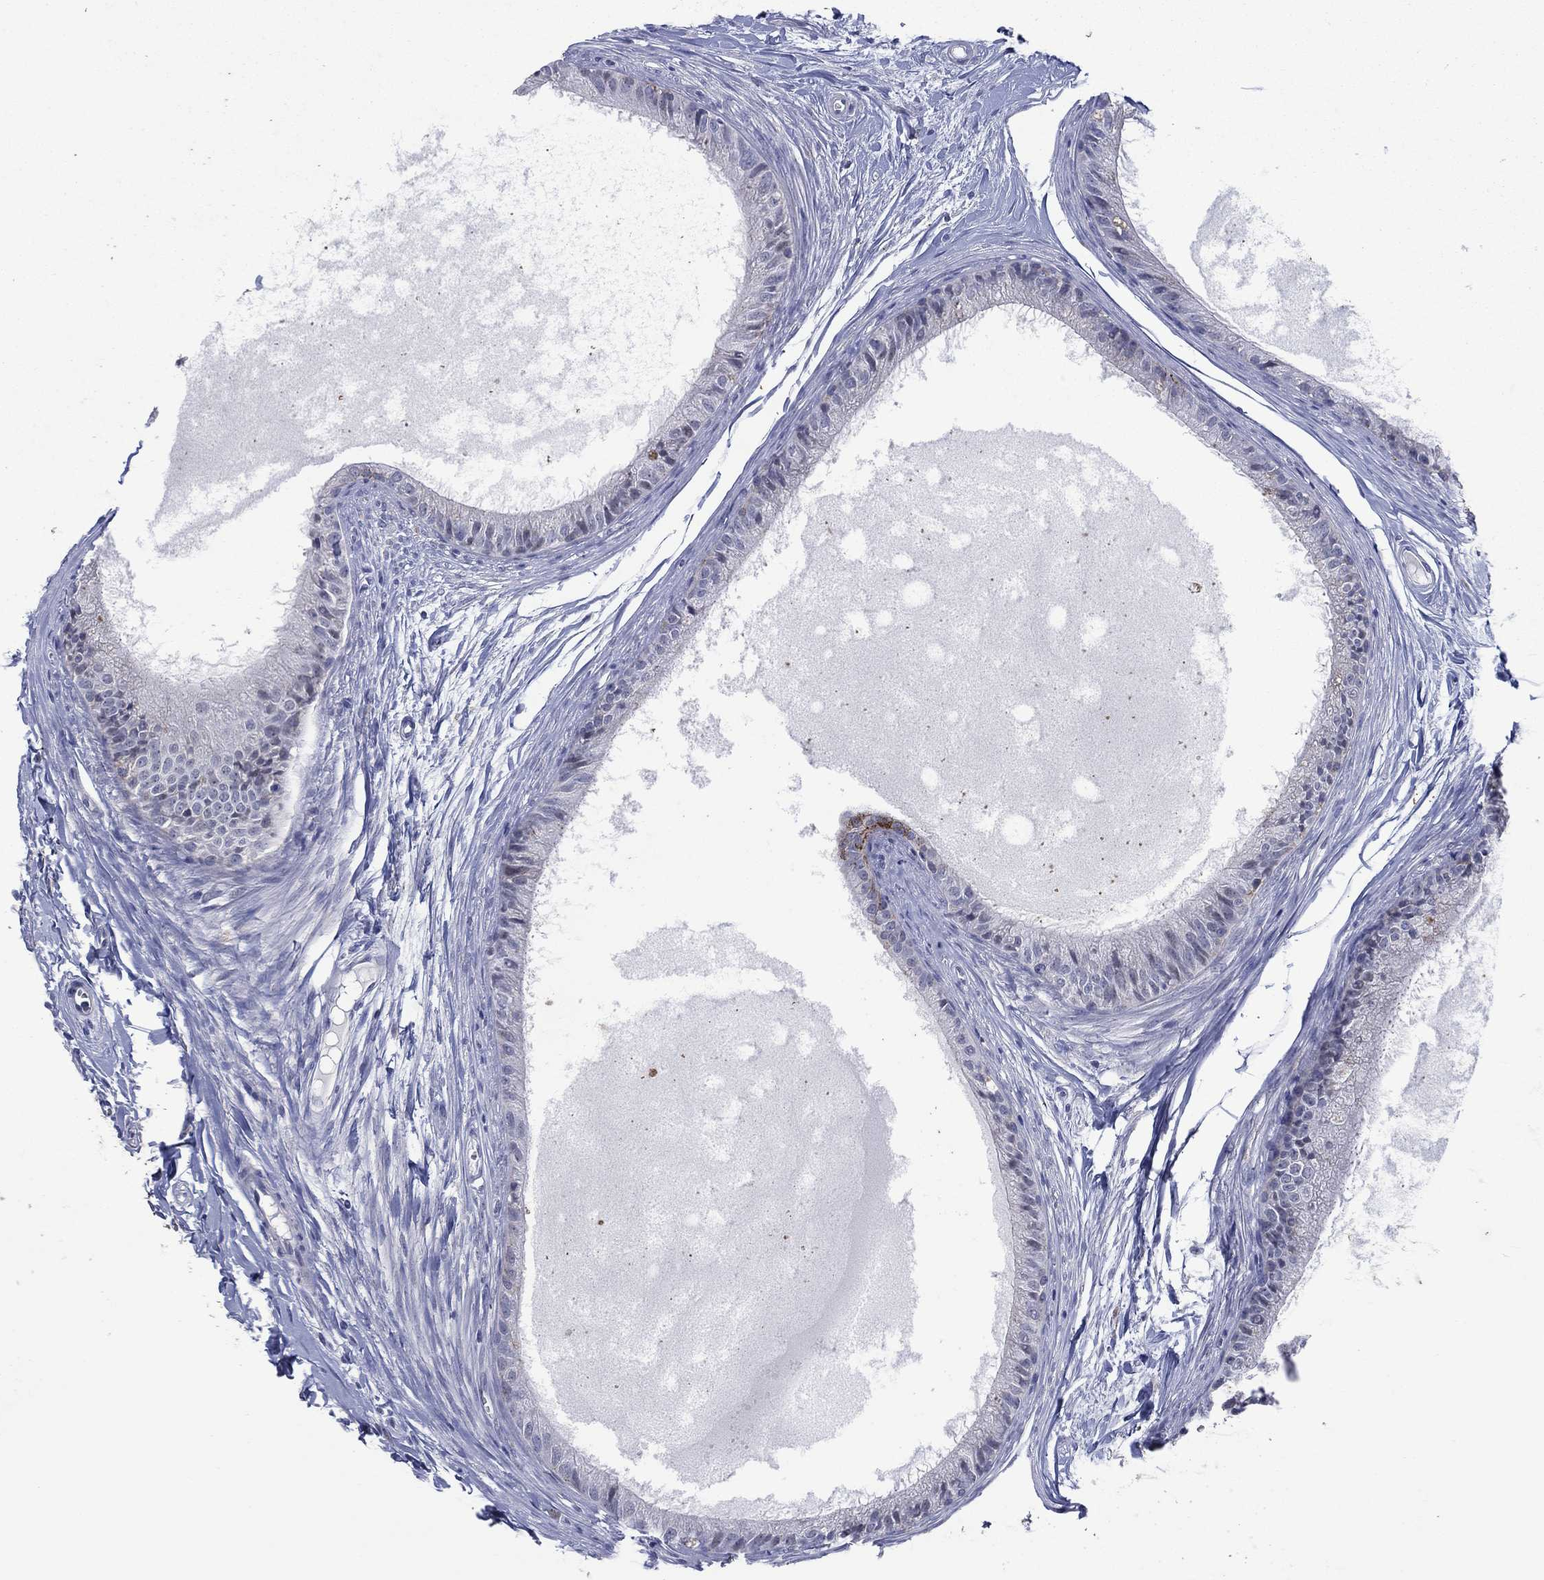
{"staining": {"intensity": "strong", "quantity": "<25%", "location": "cytoplasmic/membranous"}, "tissue": "epididymis", "cell_type": "Glandular cells", "image_type": "normal", "snomed": [{"axis": "morphology", "description": "Normal tissue, NOS"}, {"axis": "topography", "description": "Epididymis"}], "caption": "Immunohistochemistry (IHC) photomicrograph of benign epididymis: human epididymis stained using IHC shows medium levels of strong protein expression localized specifically in the cytoplasmic/membranous of glandular cells, appearing as a cytoplasmic/membranous brown color.", "gene": "SDC1", "patient": {"sex": "male", "age": 51}}